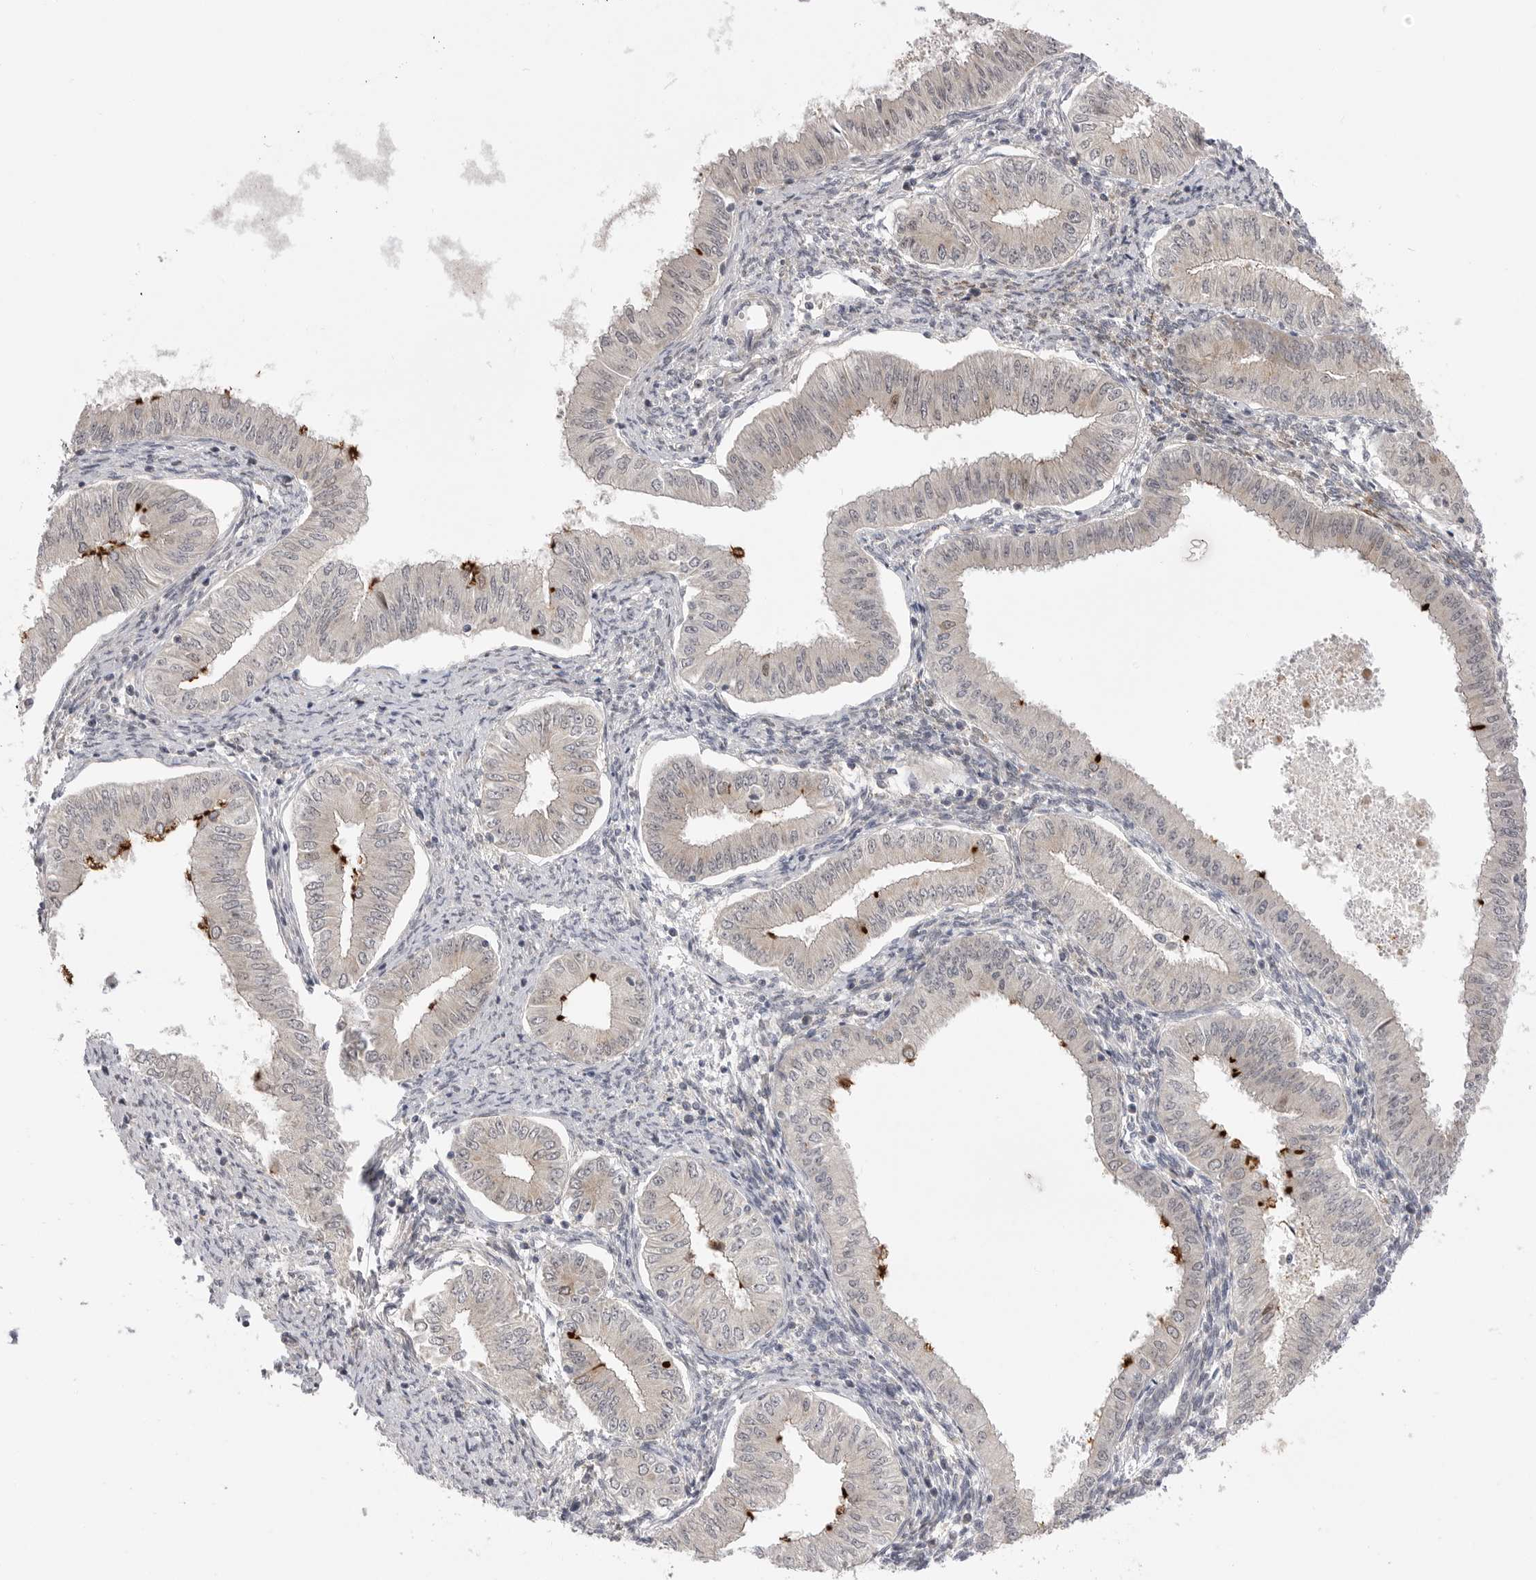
{"staining": {"intensity": "strong", "quantity": "<25%", "location": "cytoplasmic/membranous"}, "tissue": "endometrial cancer", "cell_type": "Tumor cells", "image_type": "cancer", "snomed": [{"axis": "morphology", "description": "Normal tissue, NOS"}, {"axis": "morphology", "description": "Adenocarcinoma, NOS"}, {"axis": "topography", "description": "Endometrium"}], "caption": "Immunohistochemical staining of human endometrial cancer (adenocarcinoma) demonstrates strong cytoplasmic/membranous protein staining in approximately <25% of tumor cells.", "gene": "GGT6", "patient": {"sex": "female", "age": 53}}